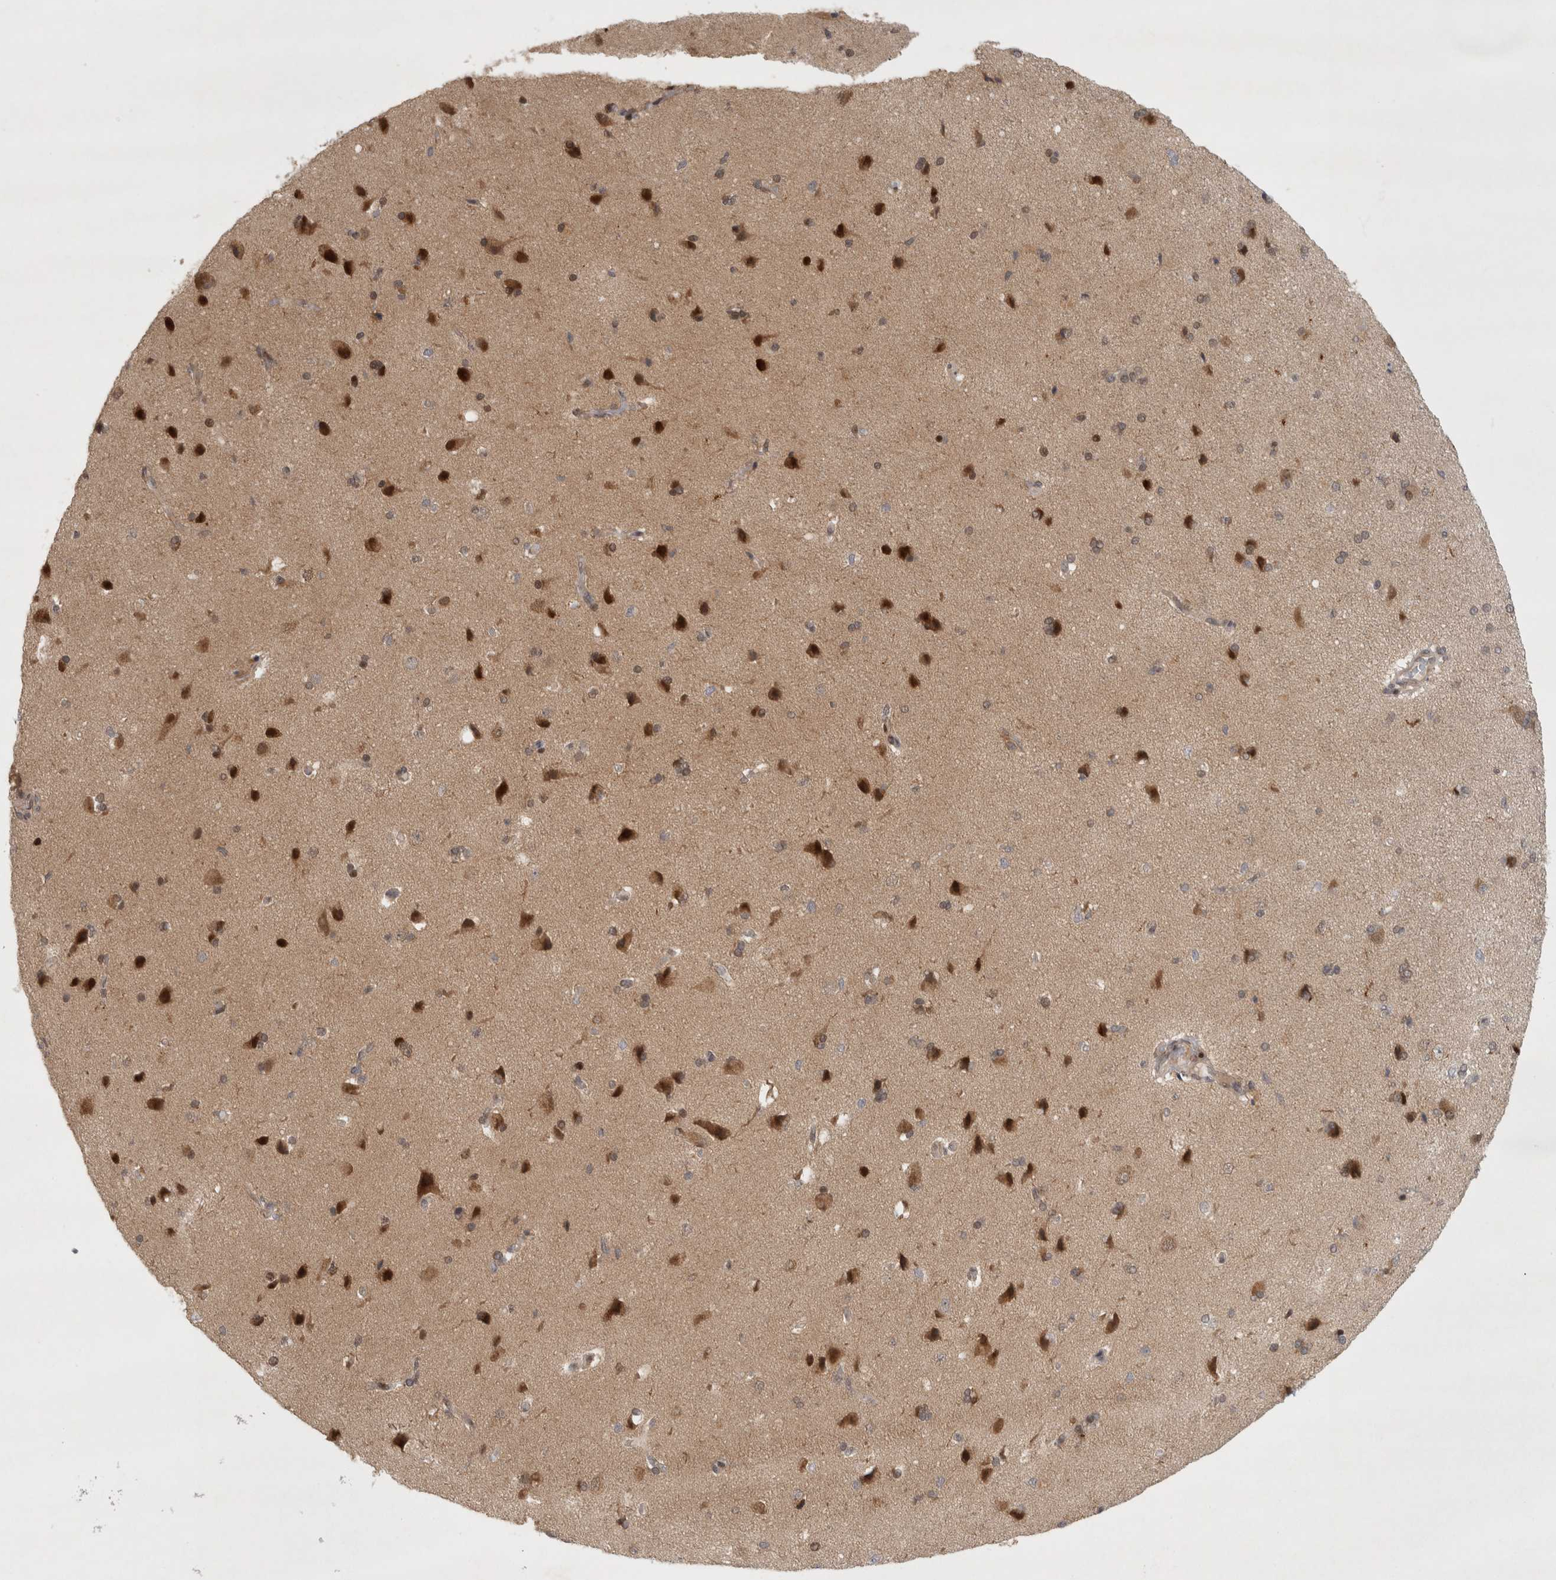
{"staining": {"intensity": "negative", "quantity": "none", "location": "none"}, "tissue": "cerebral cortex", "cell_type": "Endothelial cells", "image_type": "normal", "snomed": [{"axis": "morphology", "description": "Normal tissue, NOS"}, {"axis": "topography", "description": "Cerebral cortex"}], "caption": "This is an immunohistochemistry histopathology image of normal human cerebral cortex. There is no positivity in endothelial cells.", "gene": "KDM8", "patient": {"sex": "male", "age": 62}}